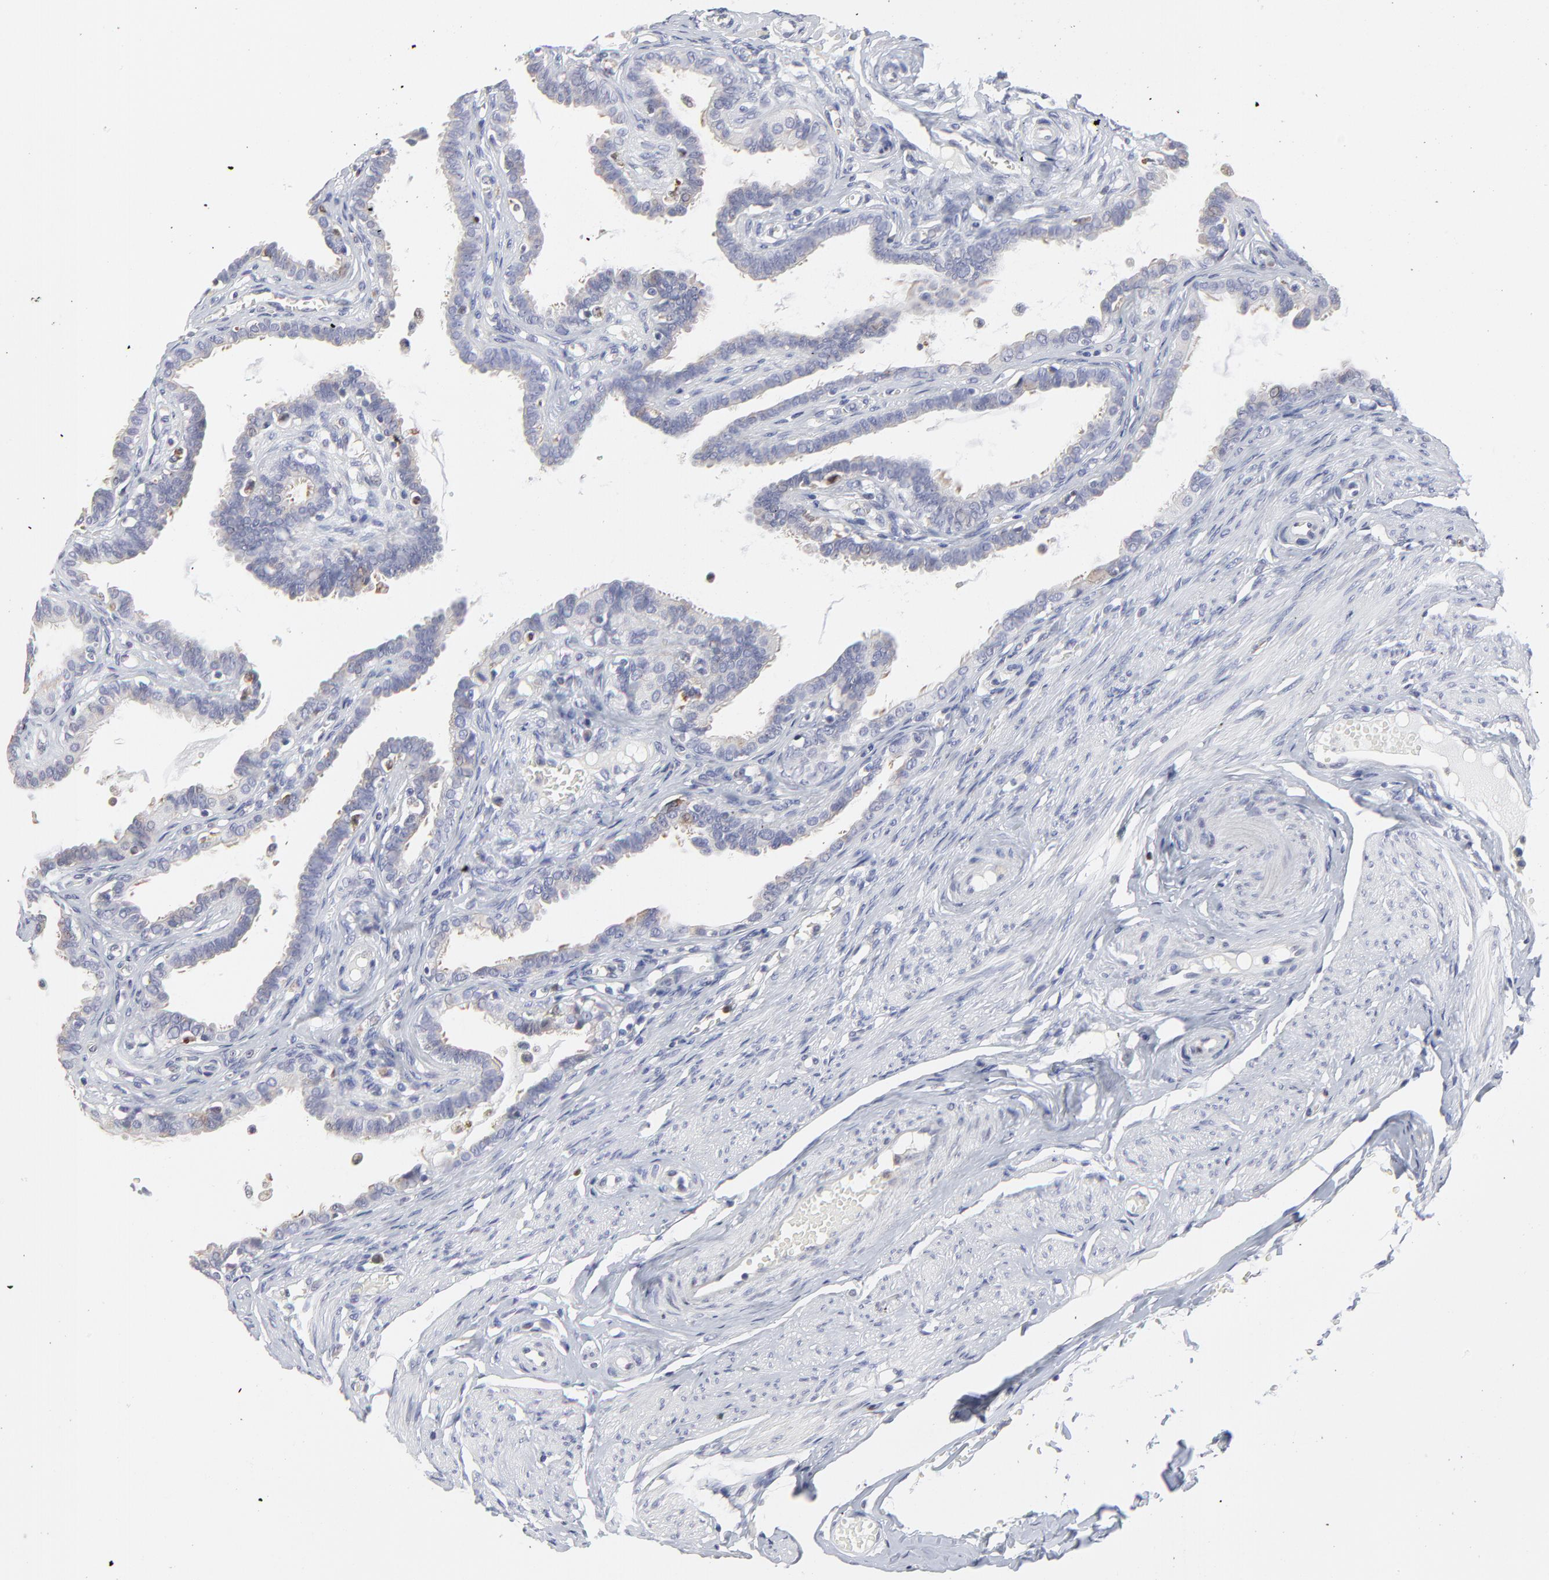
{"staining": {"intensity": "negative", "quantity": "none", "location": "none"}, "tissue": "fallopian tube", "cell_type": "Glandular cells", "image_type": "normal", "snomed": [{"axis": "morphology", "description": "Normal tissue, NOS"}, {"axis": "topography", "description": "Fallopian tube"}], "caption": "Glandular cells are negative for brown protein staining in benign fallopian tube. (Brightfield microscopy of DAB (3,3'-diaminobenzidine) immunohistochemistry at high magnification).", "gene": "NCAPH", "patient": {"sex": "female", "age": 67}}